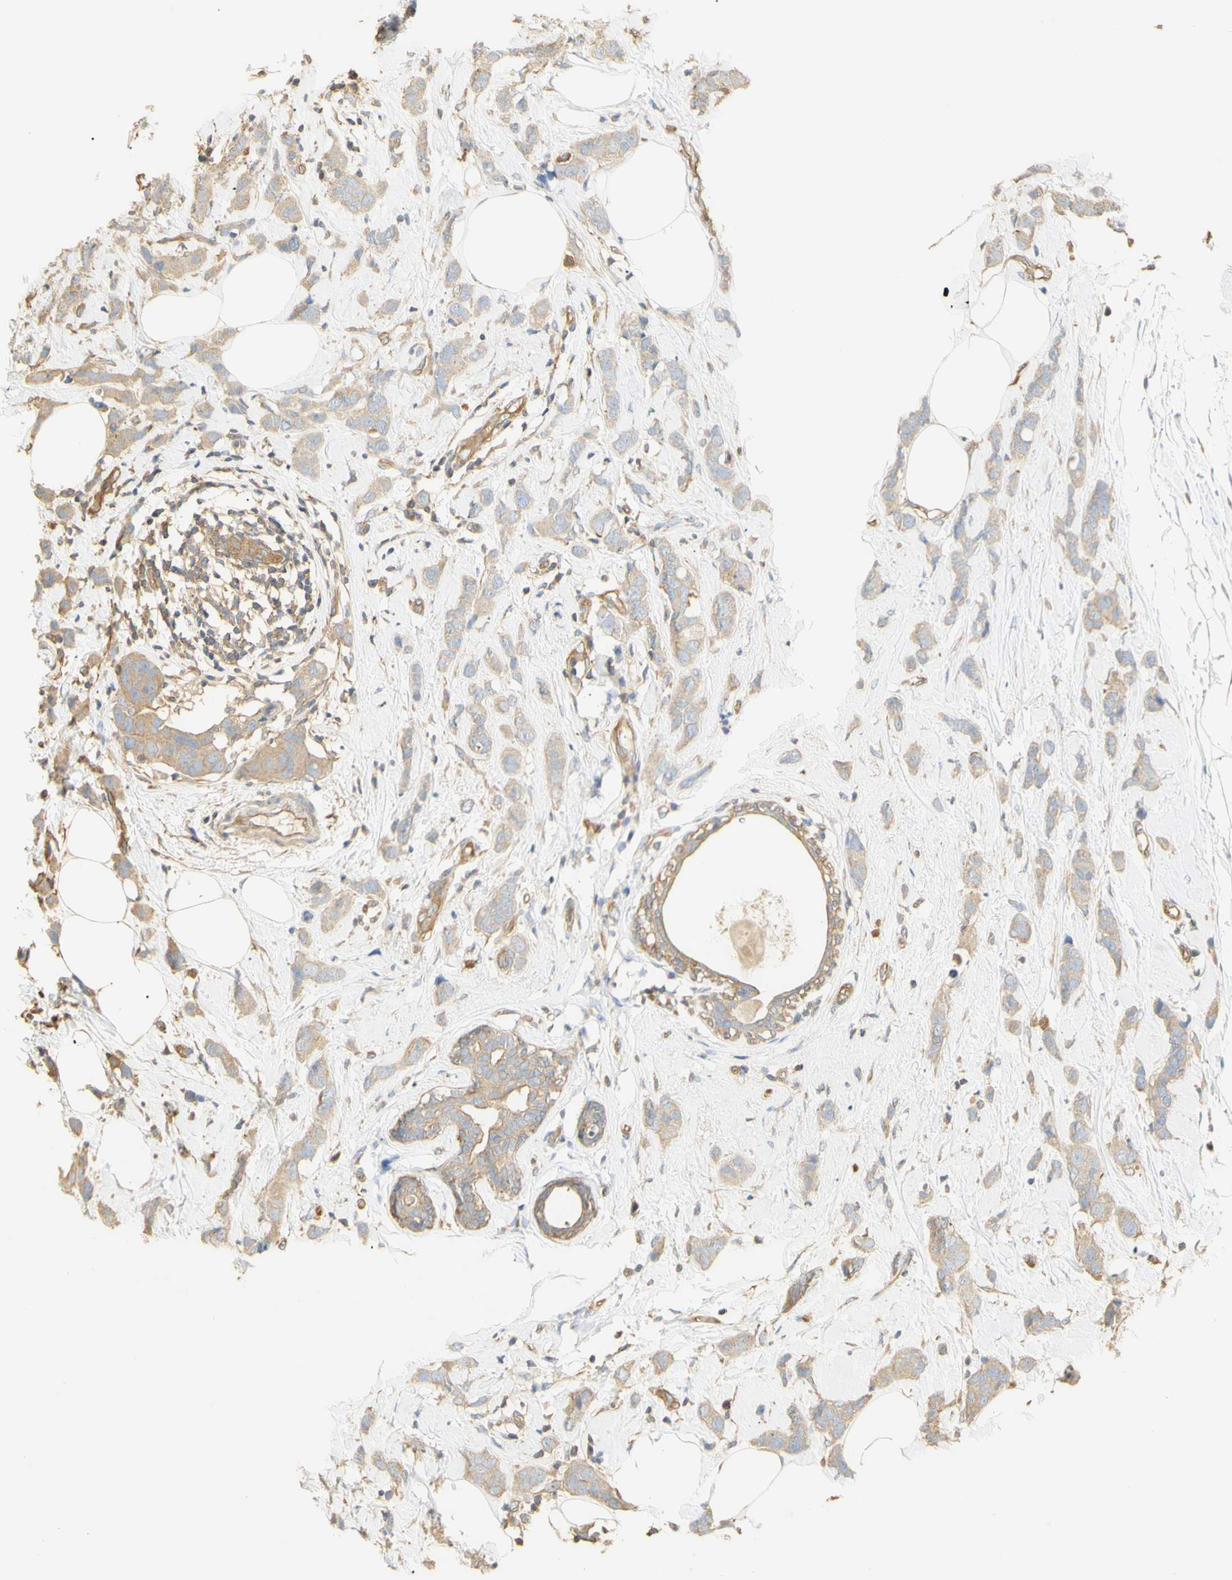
{"staining": {"intensity": "weak", "quantity": "<25%", "location": "cytoplasmic/membranous"}, "tissue": "breast cancer", "cell_type": "Tumor cells", "image_type": "cancer", "snomed": [{"axis": "morphology", "description": "Normal tissue, NOS"}, {"axis": "morphology", "description": "Duct carcinoma"}, {"axis": "topography", "description": "Breast"}], "caption": "Immunohistochemistry micrograph of neoplastic tissue: breast infiltrating ductal carcinoma stained with DAB (3,3'-diaminobenzidine) displays no significant protein staining in tumor cells.", "gene": "KCNE4", "patient": {"sex": "female", "age": 50}}